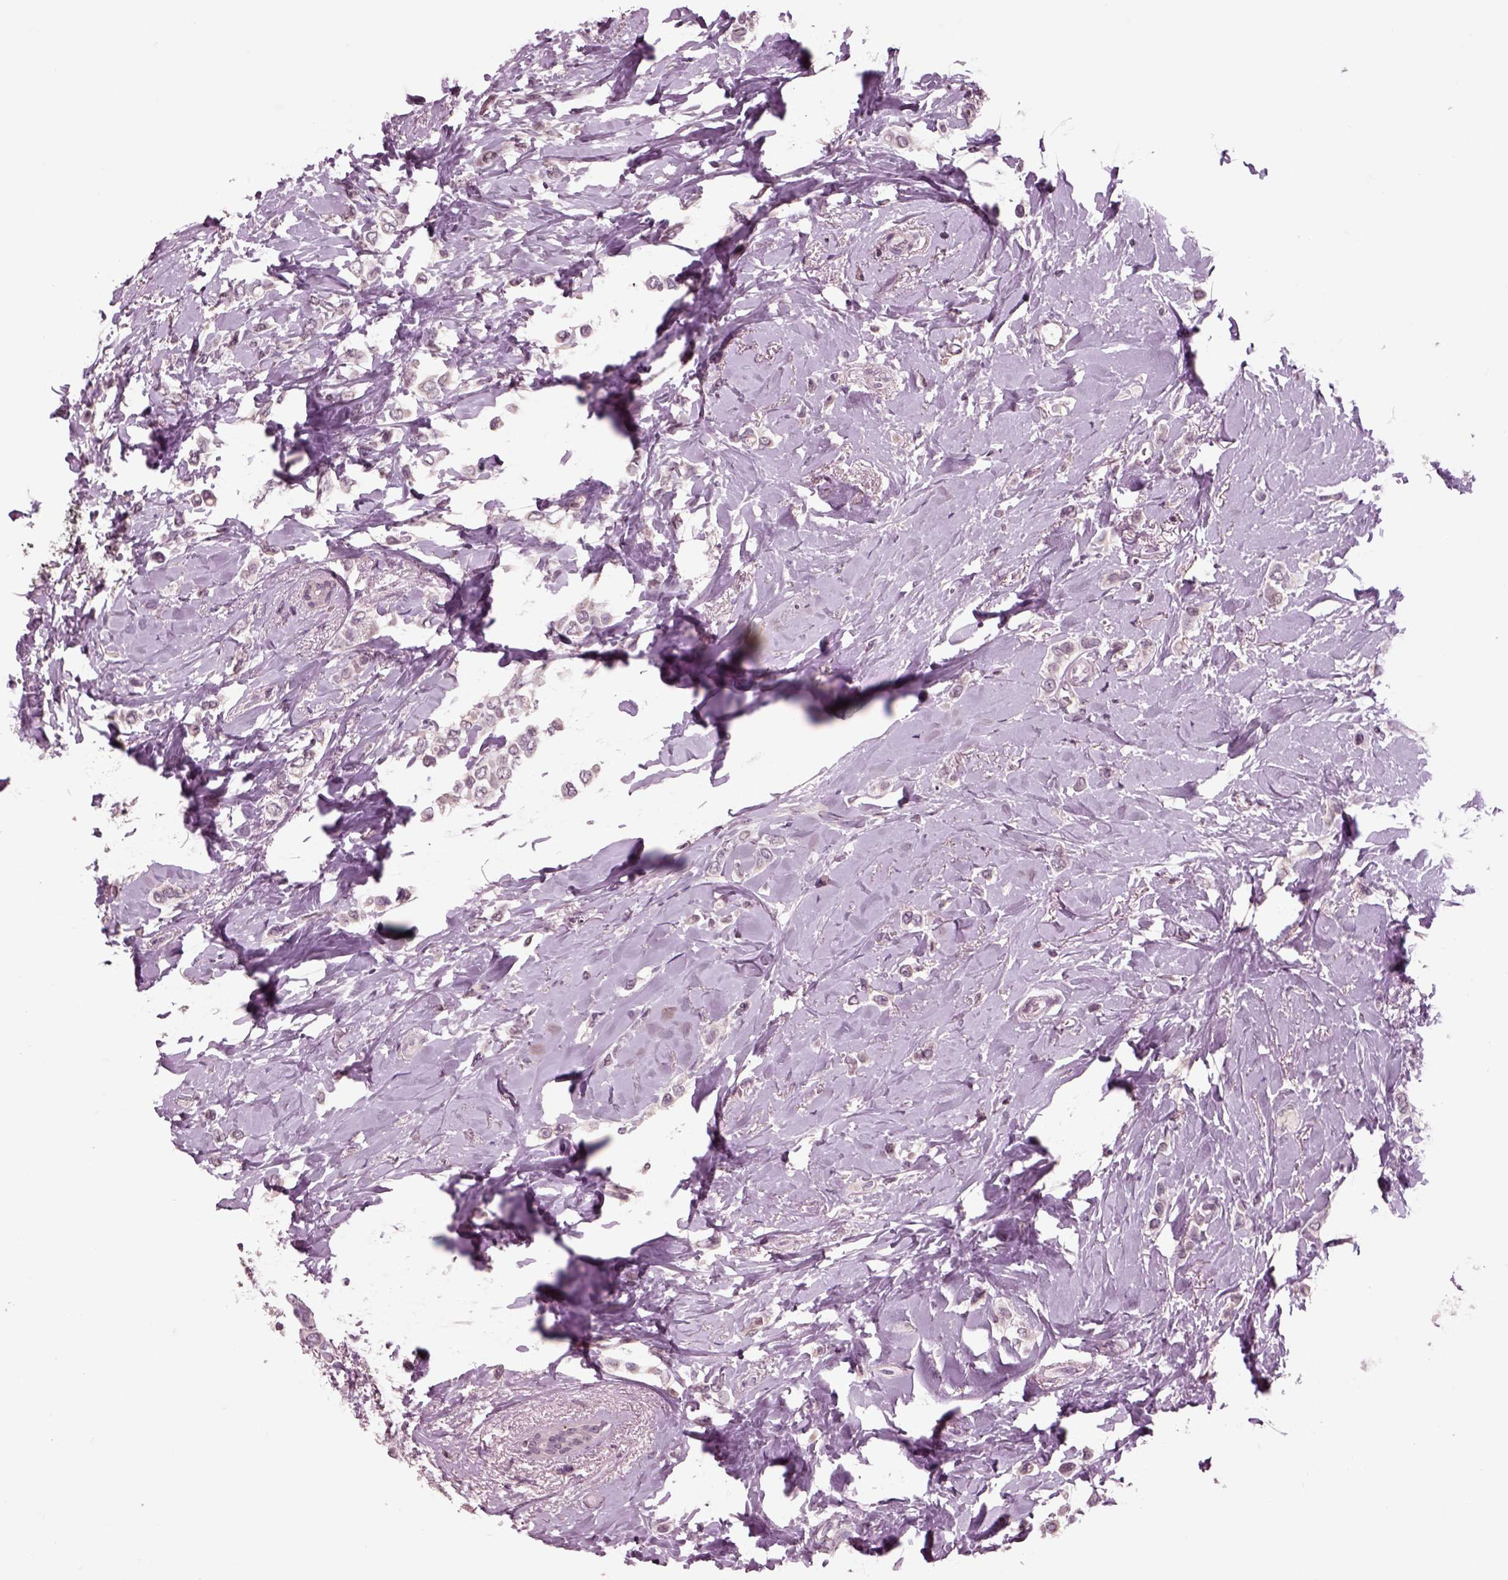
{"staining": {"intensity": "negative", "quantity": "none", "location": "none"}, "tissue": "breast cancer", "cell_type": "Tumor cells", "image_type": "cancer", "snomed": [{"axis": "morphology", "description": "Lobular carcinoma"}, {"axis": "topography", "description": "Breast"}], "caption": "An IHC micrograph of lobular carcinoma (breast) is shown. There is no staining in tumor cells of lobular carcinoma (breast). The staining is performed using DAB brown chromogen with nuclei counter-stained in using hematoxylin.", "gene": "CHGB", "patient": {"sex": "female", "age": 66}}